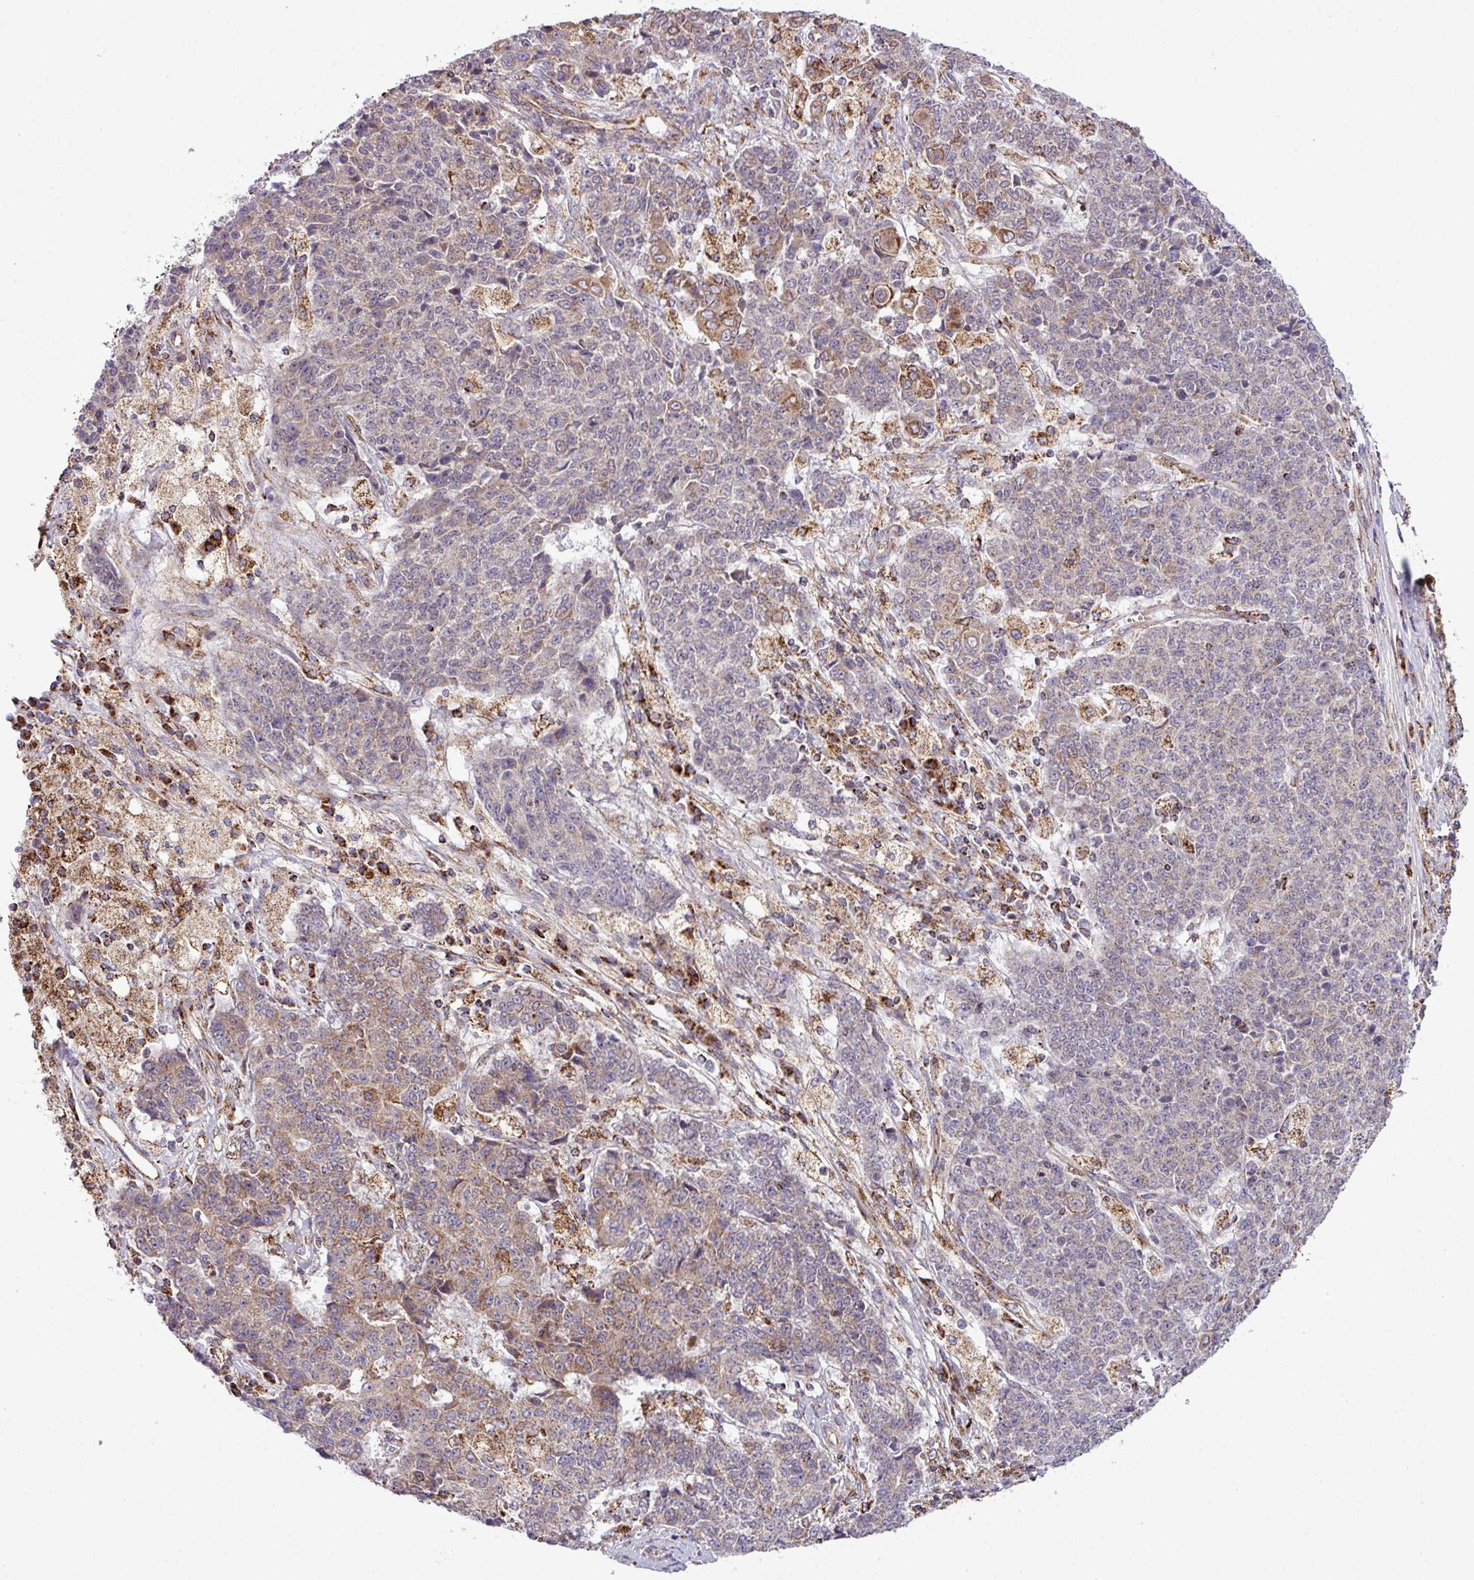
{"staining": {"intensity": "moderate", "quantity": "<25%", "location": "cytoplasmic/membranous"}, "tissue": "ovarian cancer", "cell_type": "Tumor cells", "image_type": "cancer", "snomed": [{"axis": "morphology", "description": "Carcinoma, endometroid"}, {"axis": "topography", "description": "Ovary"}], "caption": "Brown immunohistochemical staining in human ovarian endometroid carcinoma displays moderate cytoplasmic/membranous expression in about <25% of tumor cells. The protein is stained brown, and the nuclei are stained in blue (DAB IHC with brightfield microscopy, high magnification).", "gene": "ZNF569", "patient": {"sex": "female", "age": 42}}